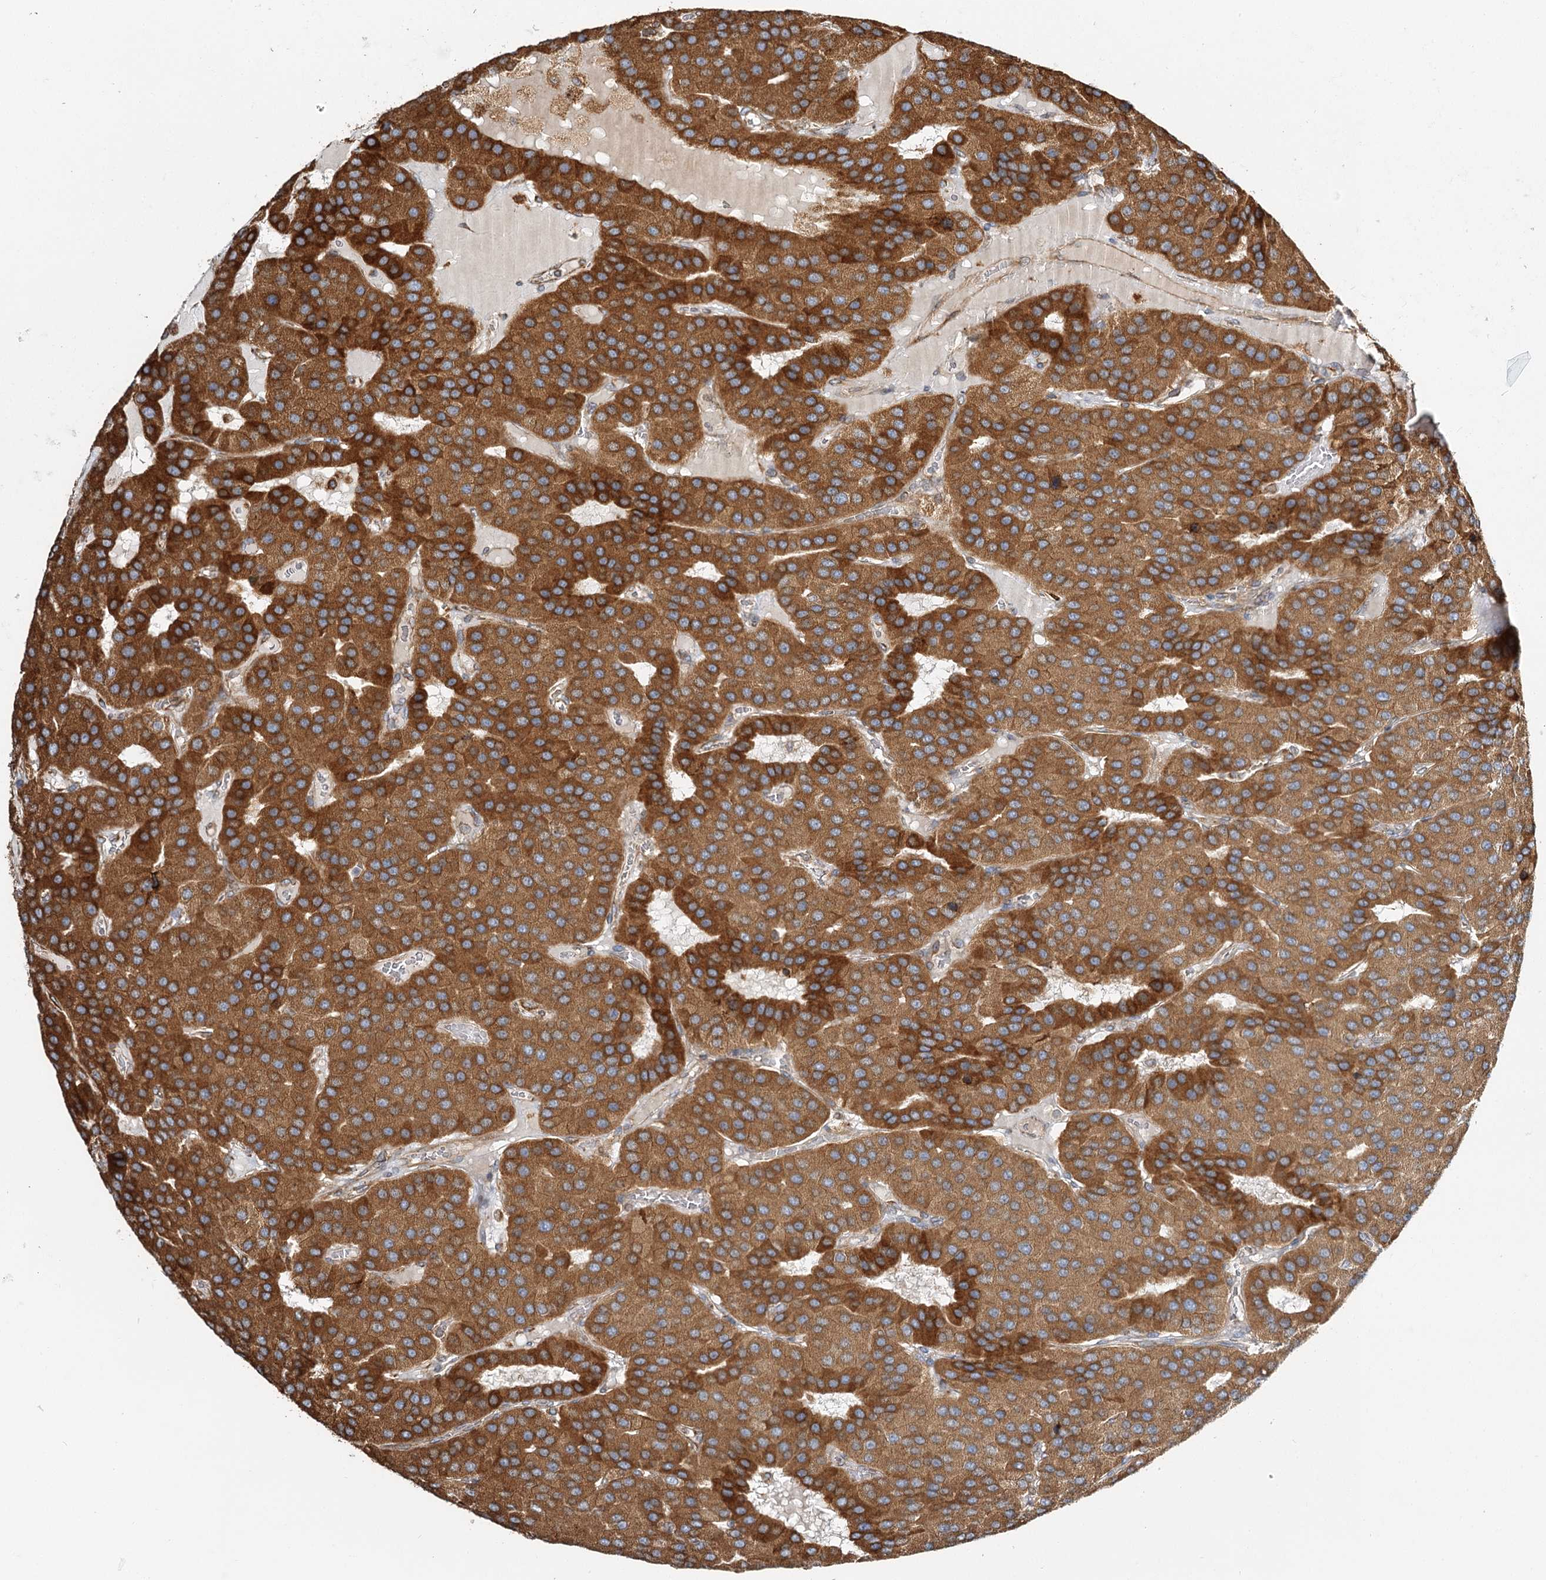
{"staining": {"intensity": "strong", "quantity": ">75%", "location": "cytoplasmic/membranous"}, "tissue": "parathyroid gland", "cell_type": "Glandular cells", "image_type": "normal", "snomed": [{"axis": "morphology", "description": "Normal tissue, NOS"}, {"axis": "morphology", "description": "Adenoma, NOS"}, {"axis": "topography", "description": "Parathyroid gland"}], "caption": "A histopathology image of human parathyroid gland stained for a protein exhibits strong cytoplasmic/membranous brown staining in glandular cells. The staining was performed using DAB (3,3'-diaminobenzidine), with brown indicating positive protein expression. Nuclei are stained blue with hematoxylin.", "gene": "TAS1R1", "patient": {"sex": "female", "age": 86}}